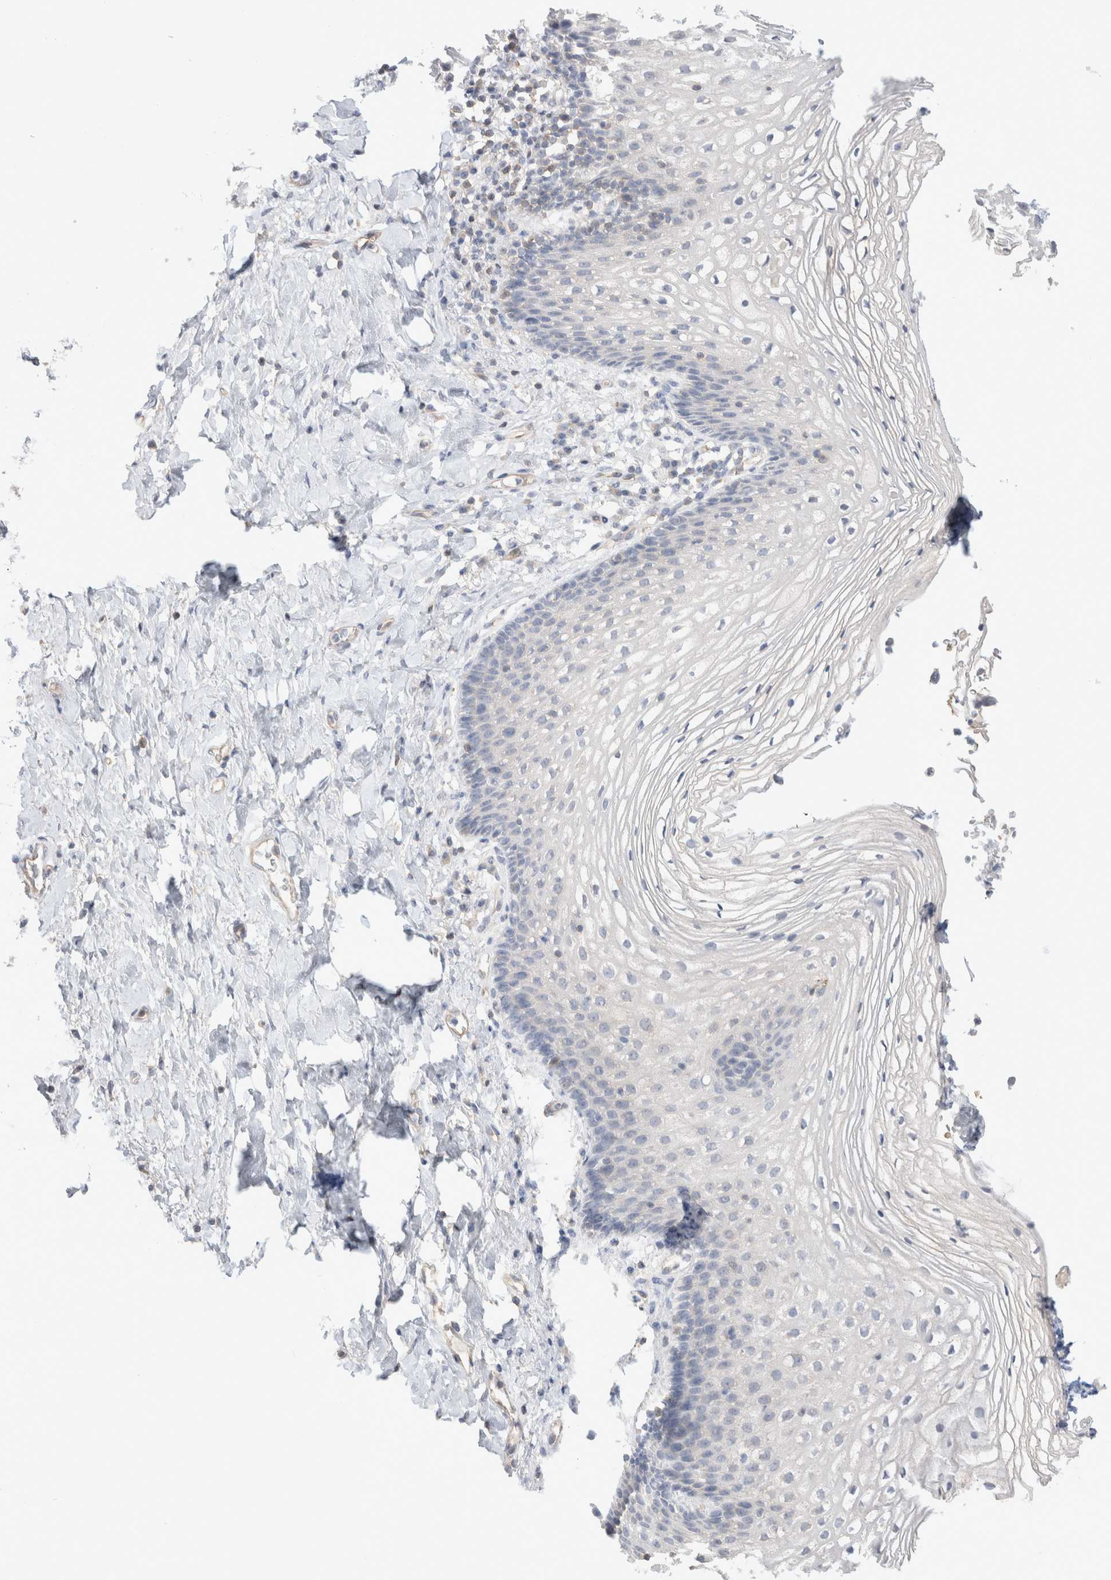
{"staining": {"intensity": "negative", "quantity": "none", "location": "none"}, "tissue": "vagina", "cell_type": "Squamous epithelial cells", "image_type": "normal", "snomed": [{"axis": "morphology", "description": "Normal tissue, NOS"}, {"axis": "topography", "description": "Vagina"}], "caption": "High power microscopy histopathology image of an immunohistochemistry photomicrograph of normal vagina, revealing no significant positivity in squamous epithelial cells. (Immunohistochemistry, brightfield microscopy, high magnification).", "gene": "CAPN2", "patient": {"sex": "female", "age": 60}}